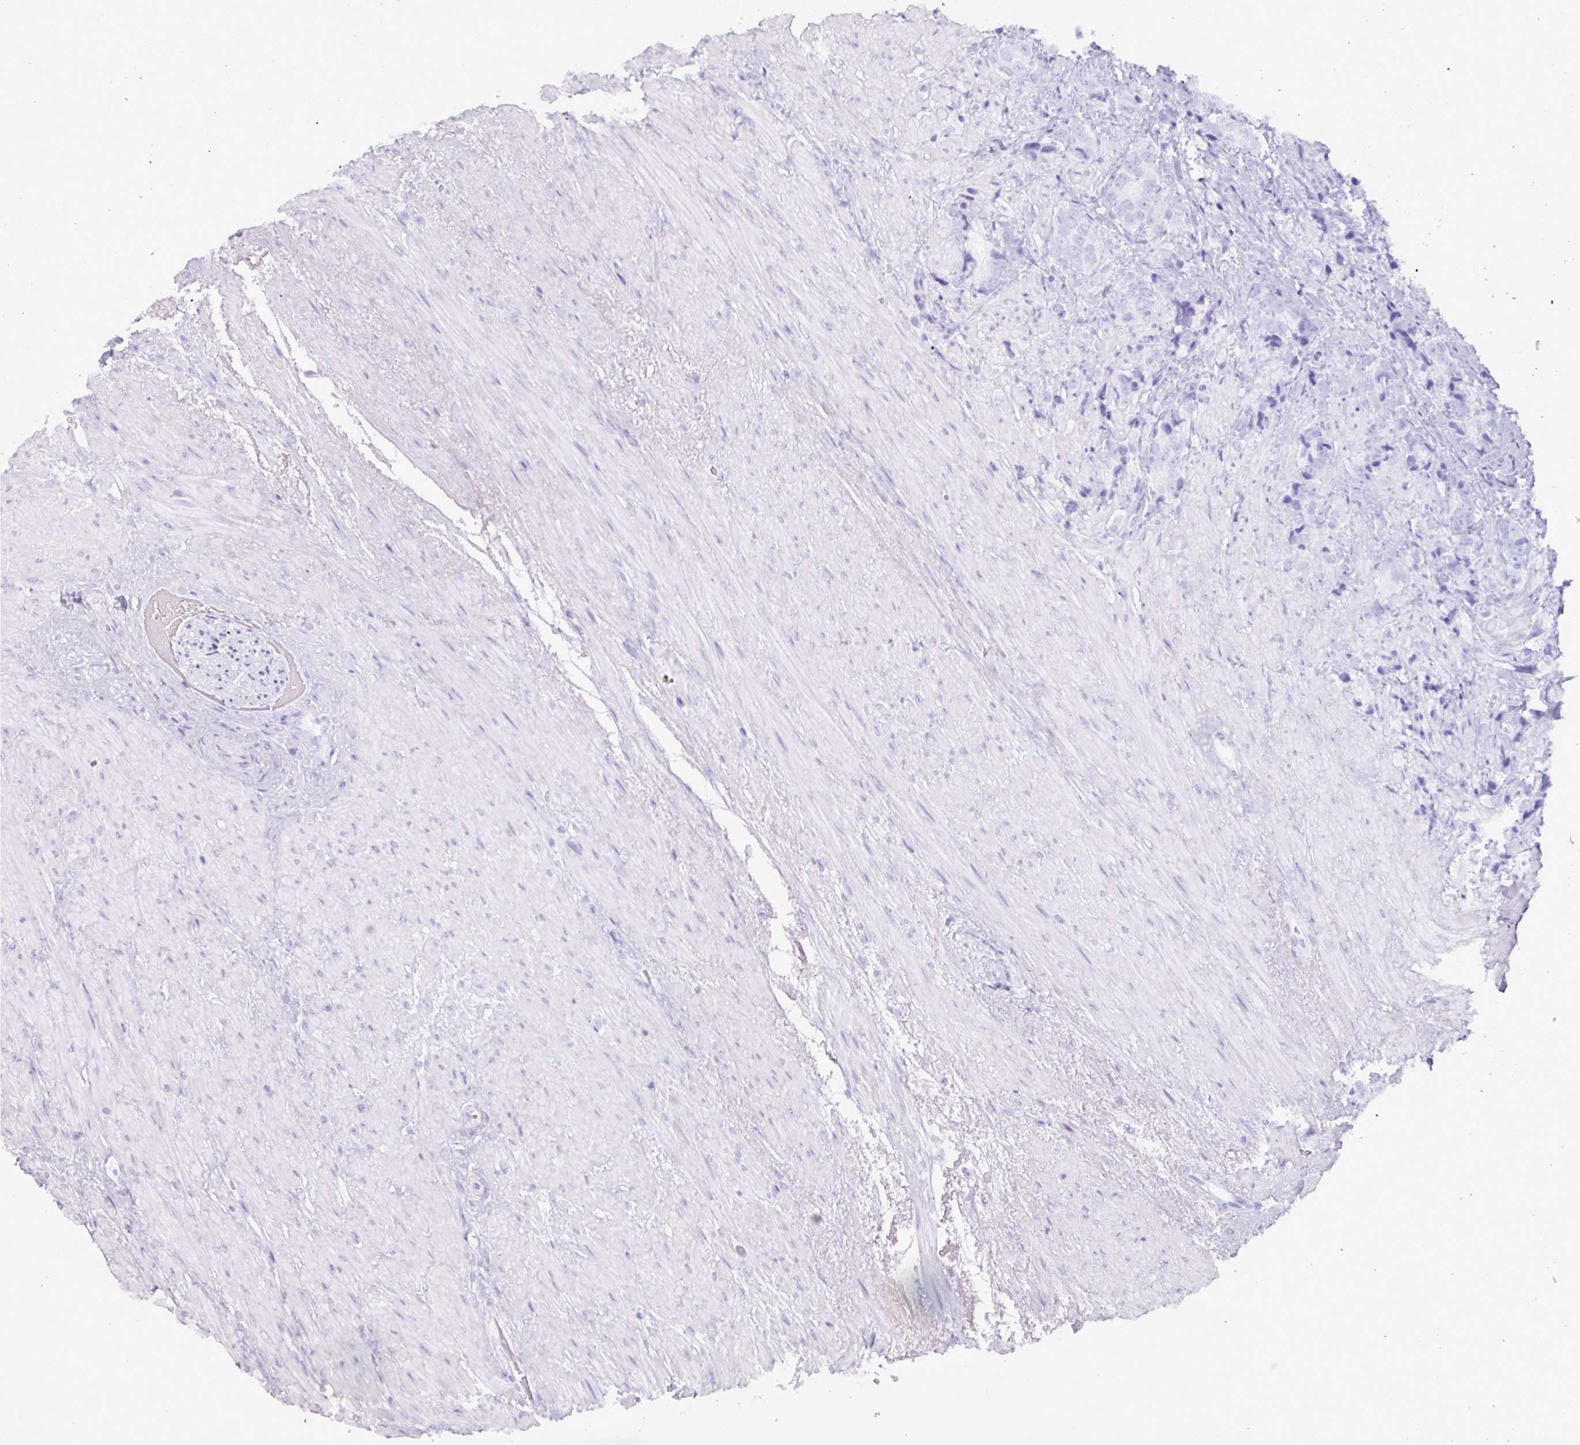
{"staining": {"intensity": "moderate", "quantity": "25%-75%", "location": "nuclear"}, "tissue": "prostate cancer", "cell_type": "Tumor cells", "image_type": "cancer", "snomed": [{"axis": "morphology", "description": "Adenocarcinoma, High grade"}, {"axis": "topography", "description": "Prostate"}], "caption": "Human prostate cancer stained with a brown dye displays moderate nuclear positive positivity in approximately 25%-75% of tumor cells.", "gene": "SIK3", "patient": {"sex": "male", "age": 74}}